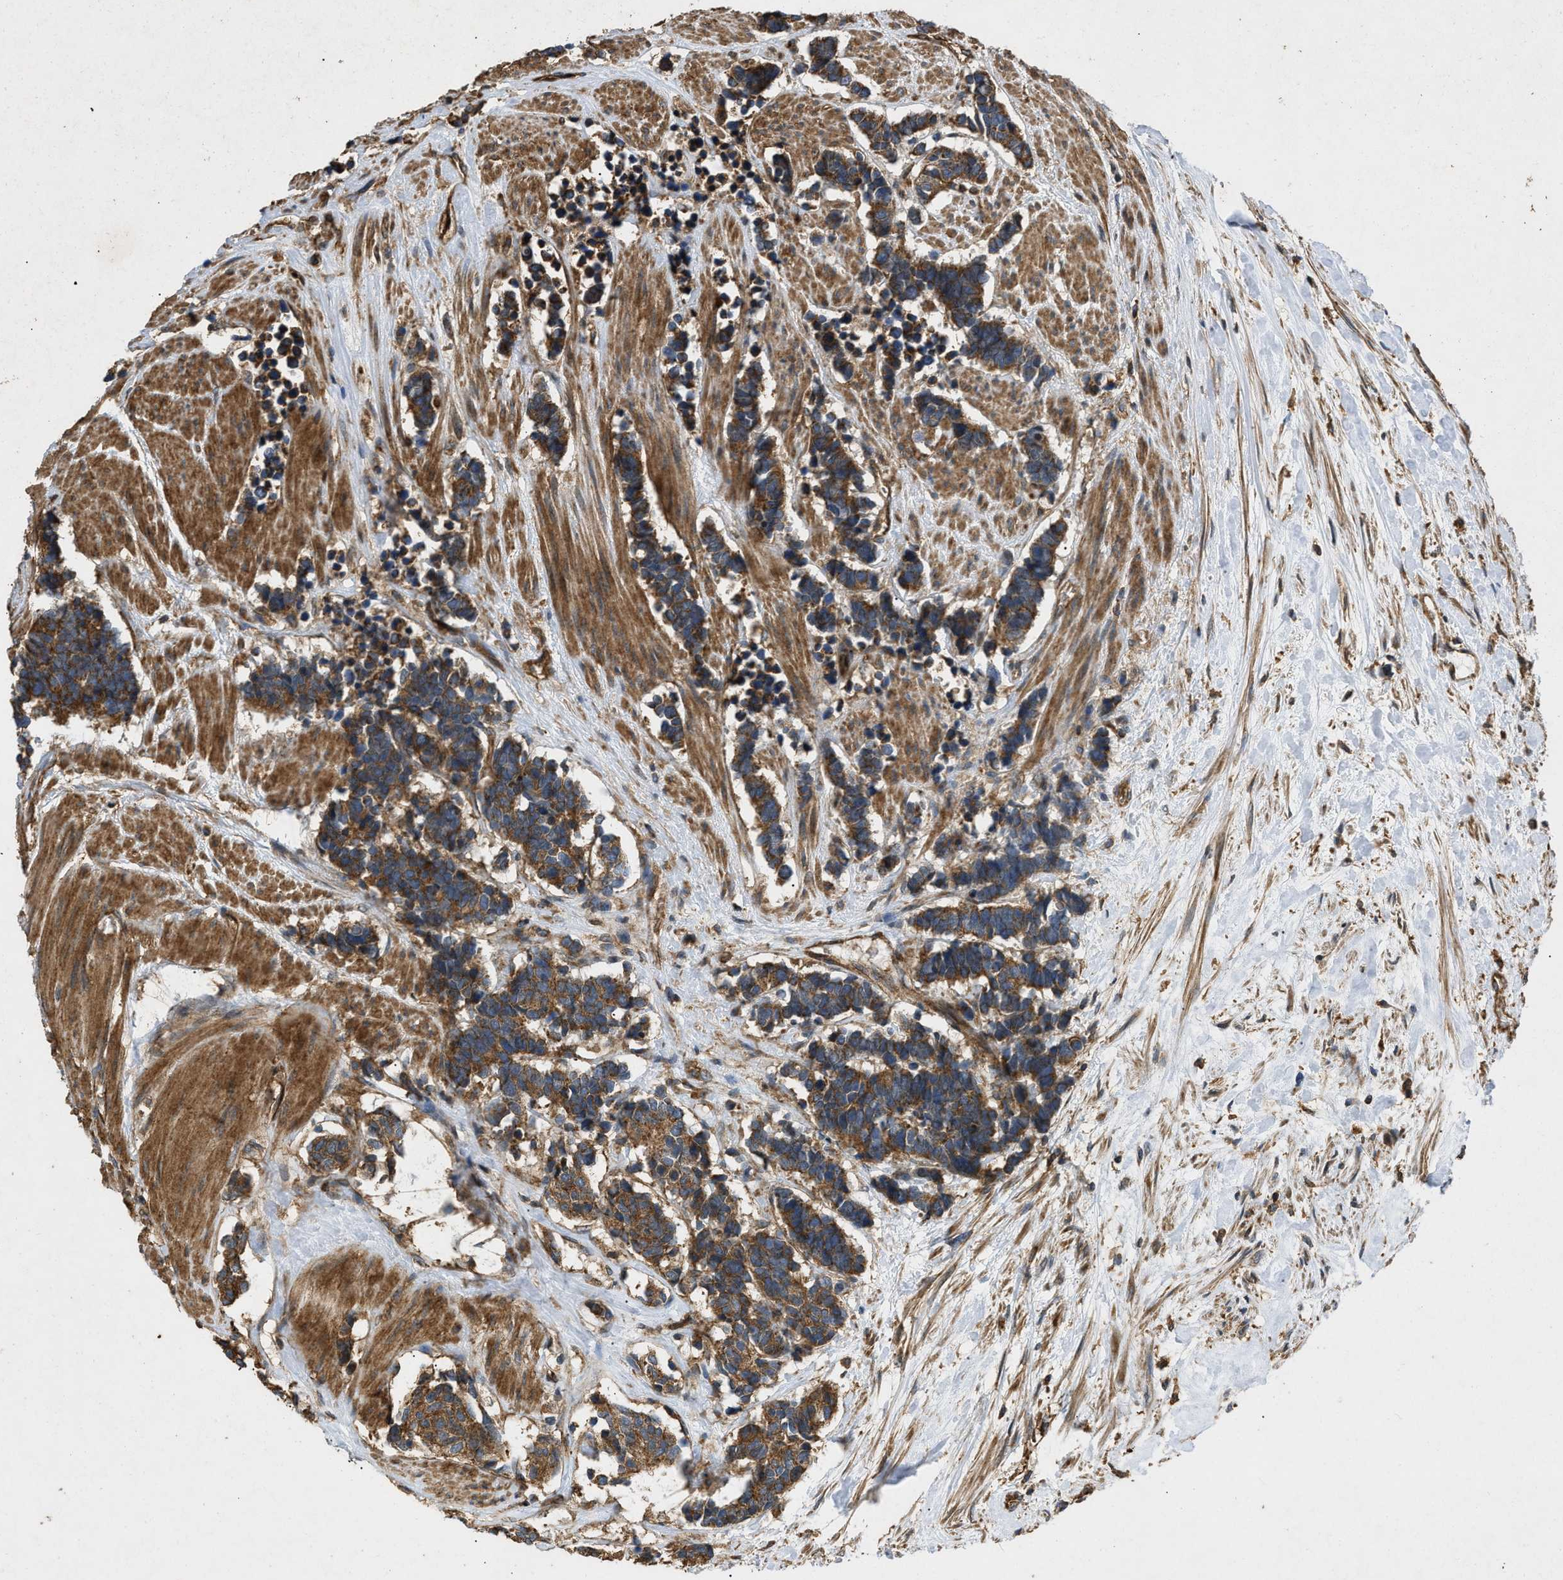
{"staining": {"intensity": "strong", "quantity": ">75%", "location": "cytoplasmic/membranous"}, "tissue": "carcinoid", "cell_type": "Tumor cells", "image_type": "cancer", "snomed": [{"axis": "morphology", "description": "Carcinoma, NOS"}, {"axis": "morphology", "description": "Carcinoid, malignant, NOS"}, {"axis": "topography", "description": "Urinary bladder"}], "caption": "Immunohistochemistry (IHC) (DAB) staining of human carcinoma exhibits strong cytoplasmic/membranous protein staining in about >75% of tumor cells.", "gene": "GNB4", "patient": {"sex": "male", "age": 57}}